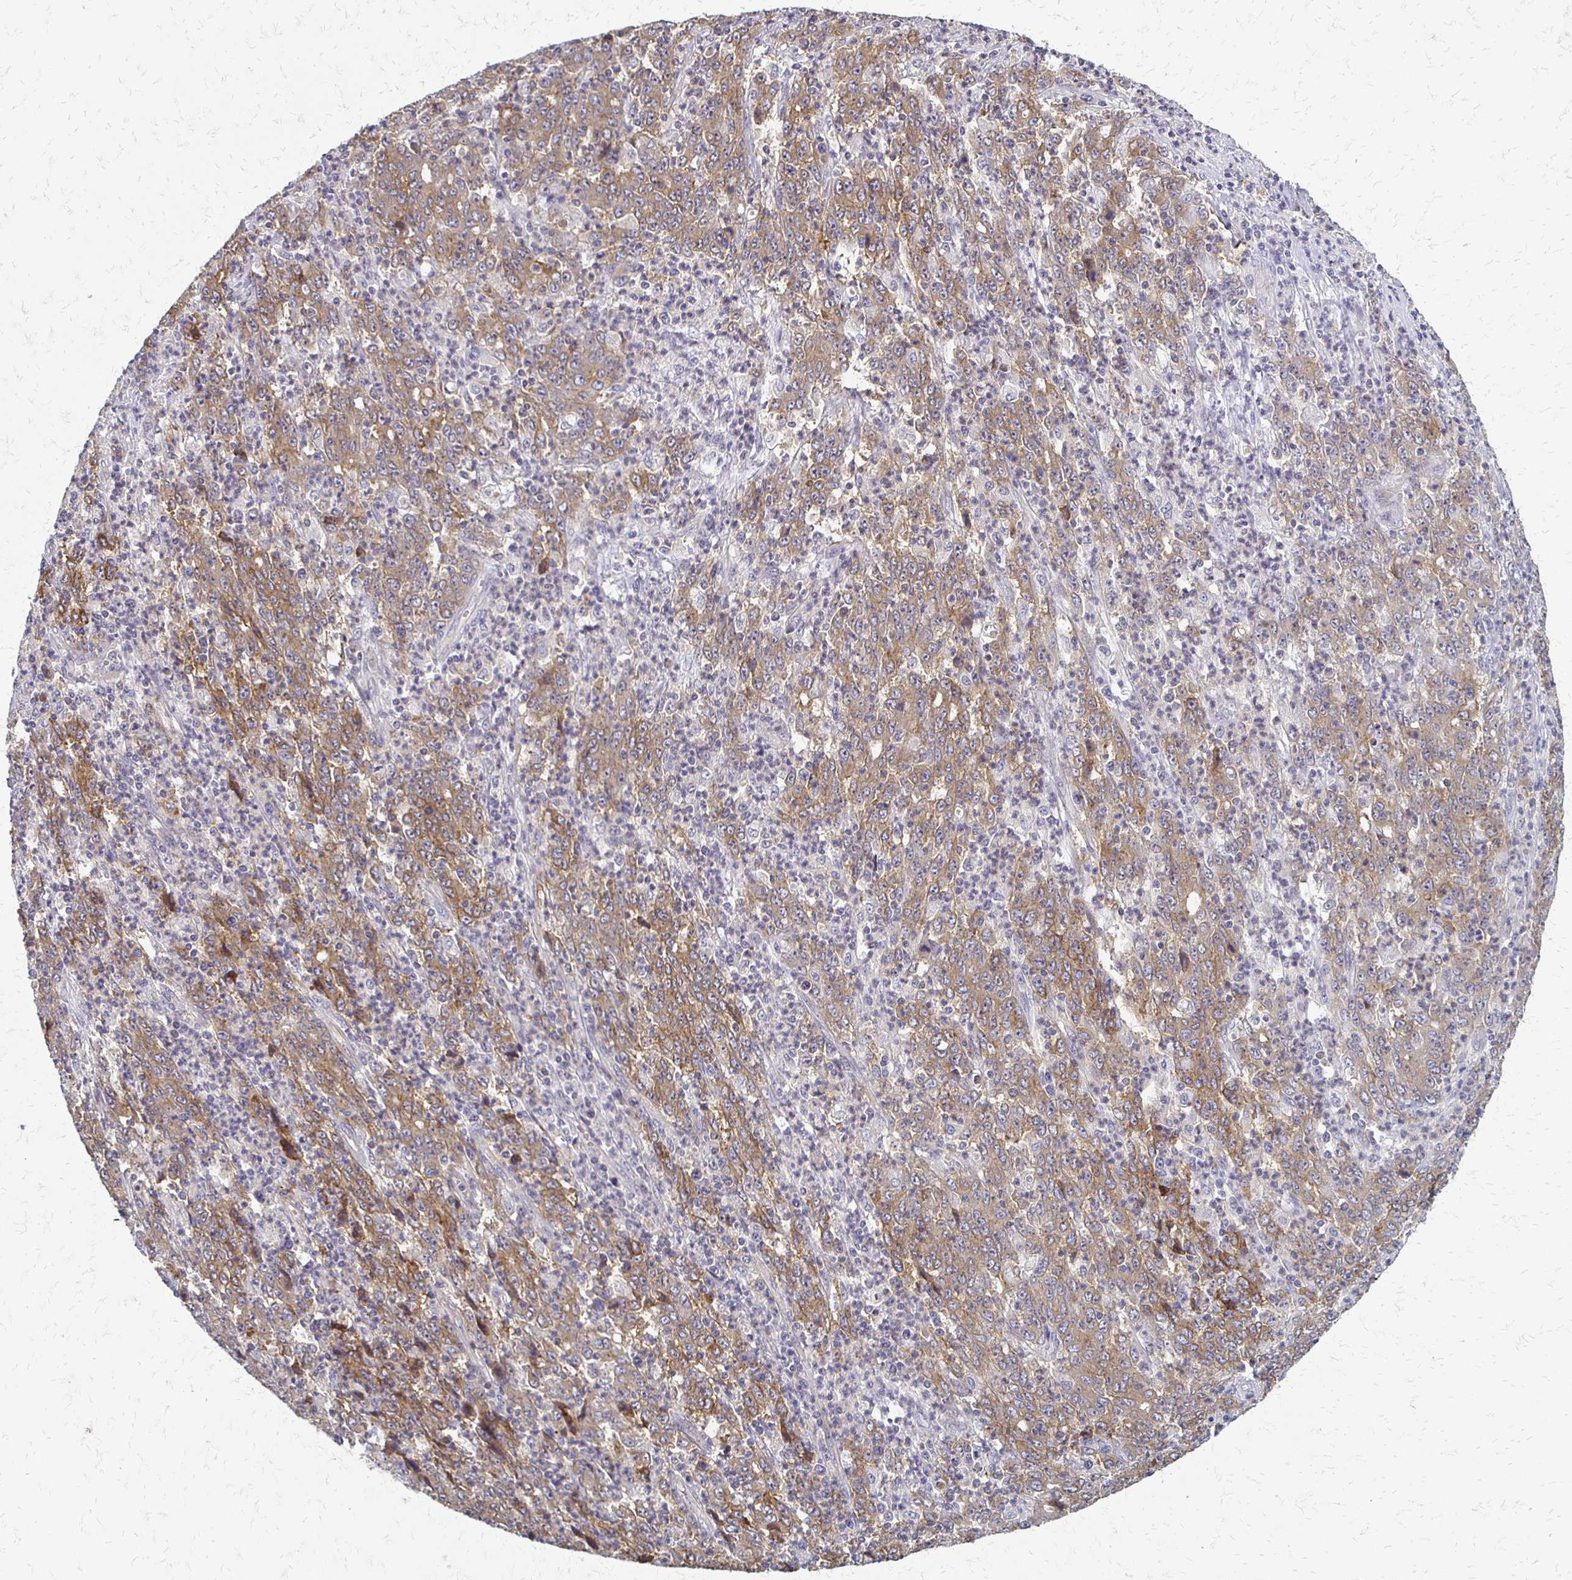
{"staining": {"intensity": "moderate", "quantity": ">75%", "location": "cytoplasmic/membranous"}, "tissue": "stomach cancer", "cell_type": "Tumor cells", "image_type": "cancer", "snomed": [{"axis": "morphology", "description": "Adenocarcinoma, NOS"}, {"axis": "topography", "description": "Stomach, lower"}], "caption": "Immunohistochemistry of adenocarcinoma (stomach) exhibits medium levels of moderate cytoplasmic/membranous positivity in about >75% of tumor cells. (DAB (3,3'-diaminobenzidine) IHC, brown staining for protein, blue staining for nuclei).", "gene": "SLC9A9", "patient": {"sex": "female", "age": 71}}